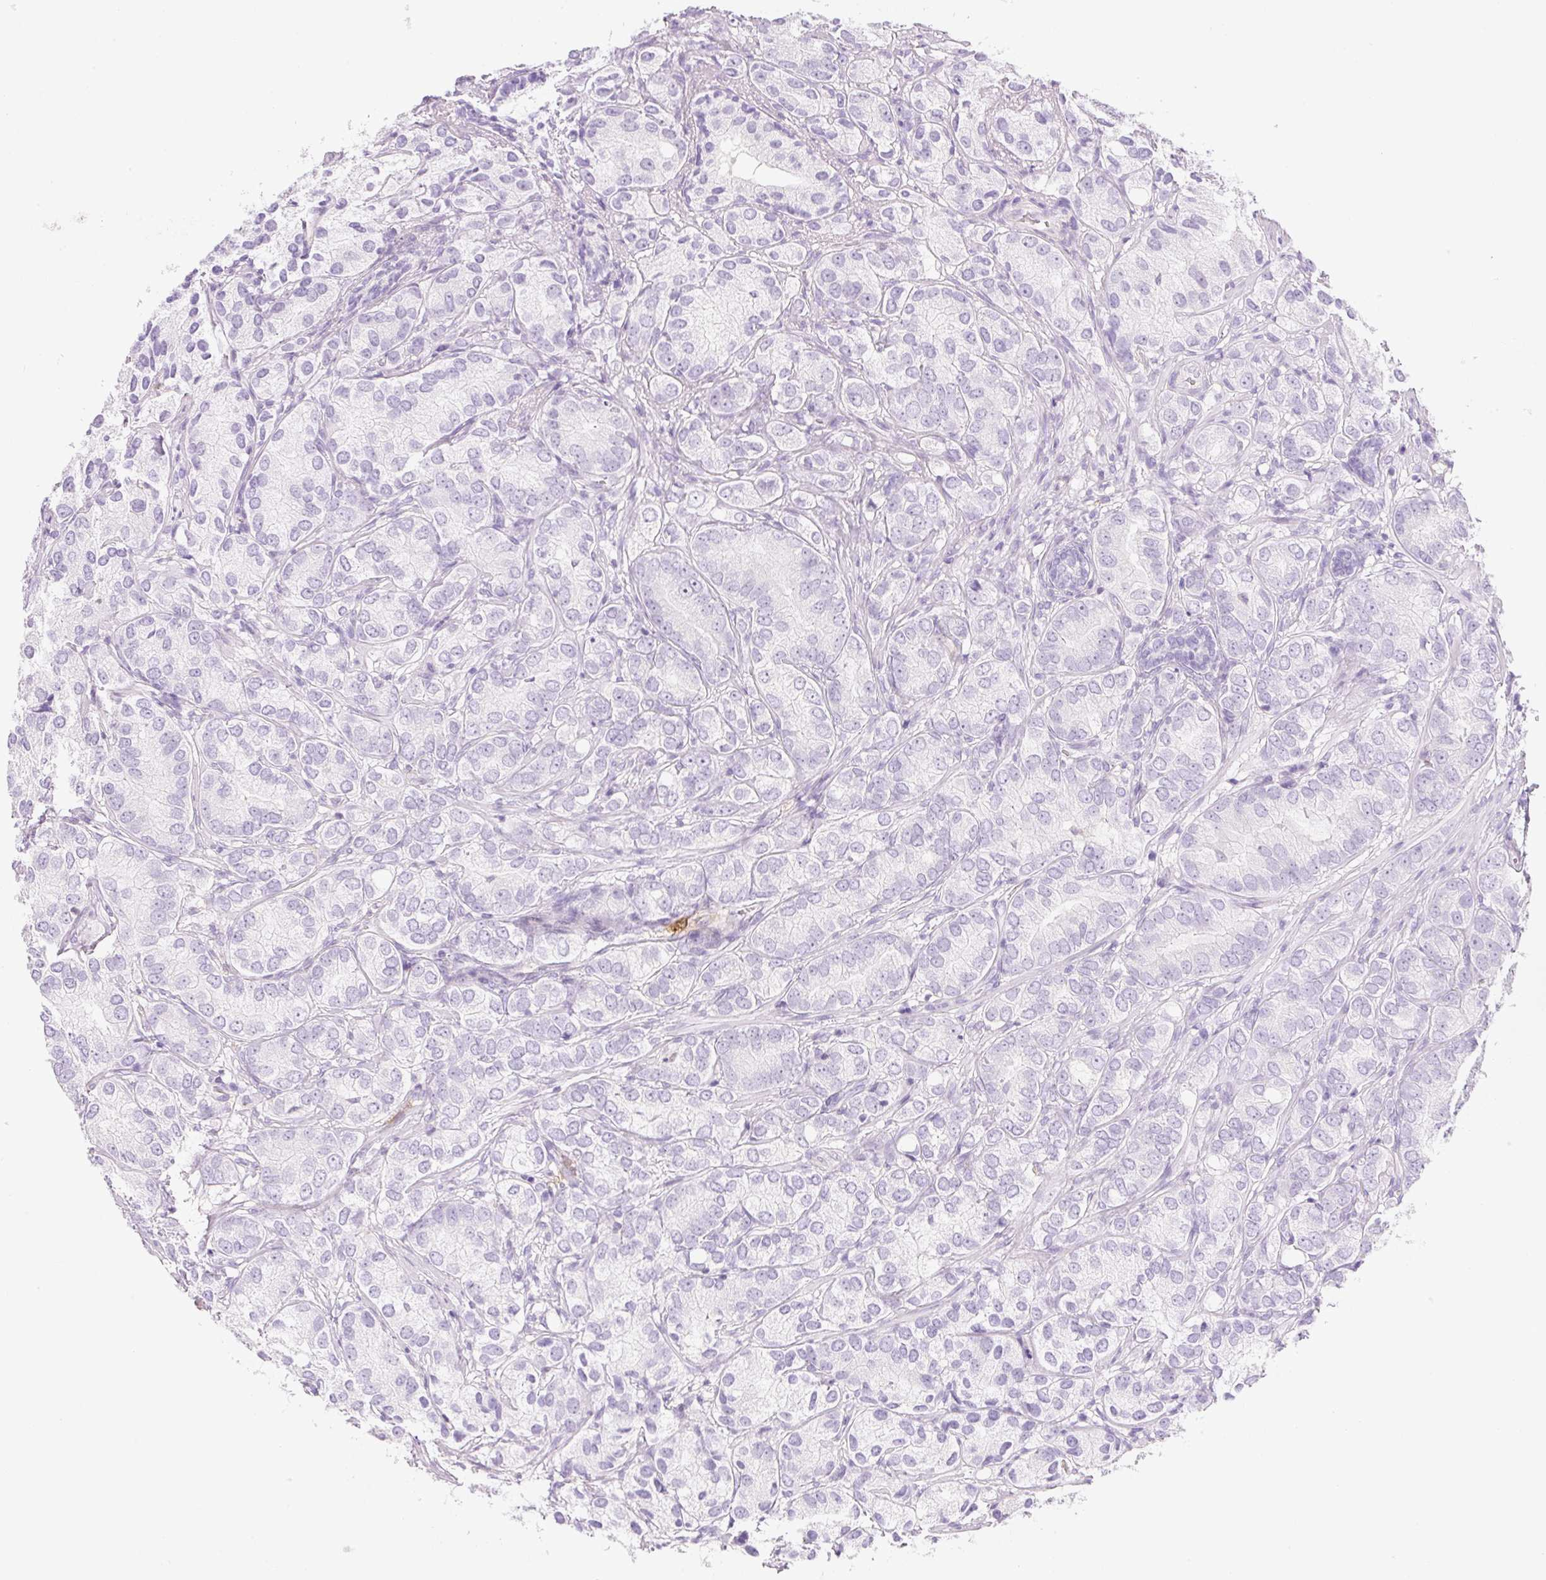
{"staining": {"intensity": "negative", "quantity": "none", "location": "none"}, "tissue": "prostate cancer", "cell_type": "Tumor cells", "image_type": "cancer", "snomed": [{"axis": "morphology", "description": "Adenocarcinoma, High grade"}, {"axis": "topography", "description": "Prostate"}], "caption": "An immunohistochemistry histopathology image of prostate high-grade adenocarcinoma is shown. There is no staining in tumor cells of prostate high-grade adenocarcinoma.", "gene": "FABP5", "patient": {"sex": "male", "age": 82}}